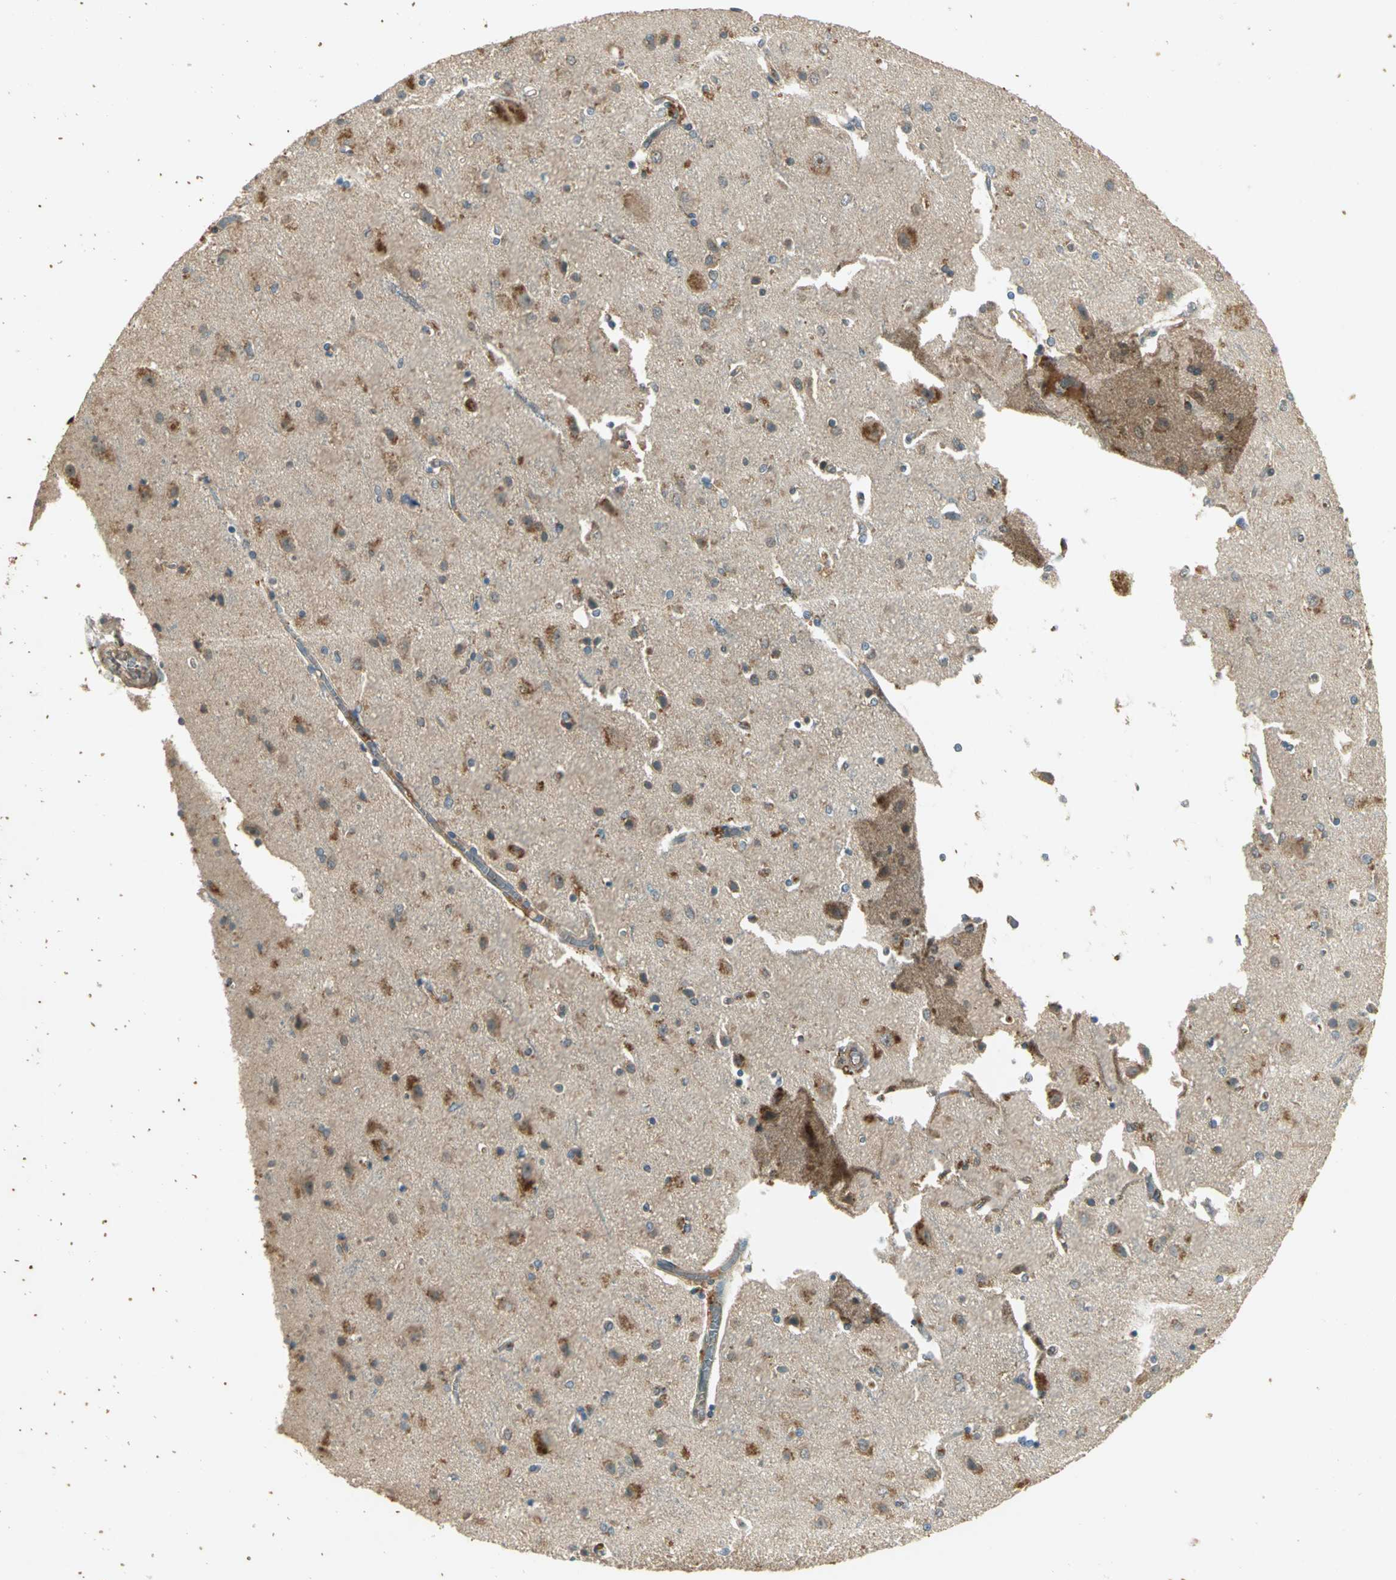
{"staining": {"intensity": "negative", "quantity": "none", "location": "none"}, "tissue": "cerebral cortex", "cell_type": "Endothelial cells", "image_type": "normal", "snomed": [{"axis": "morphology", "description": "Normal tissue, NOS"}, {"axis": "topography", "description": "Cerebral cortex"}], "caption": "Image shows no protein positivity in endothelial cells of unremarkable cerebral cortex.", "gene": "KEAP1", "patient": {"sex": "female", "age": 54}}